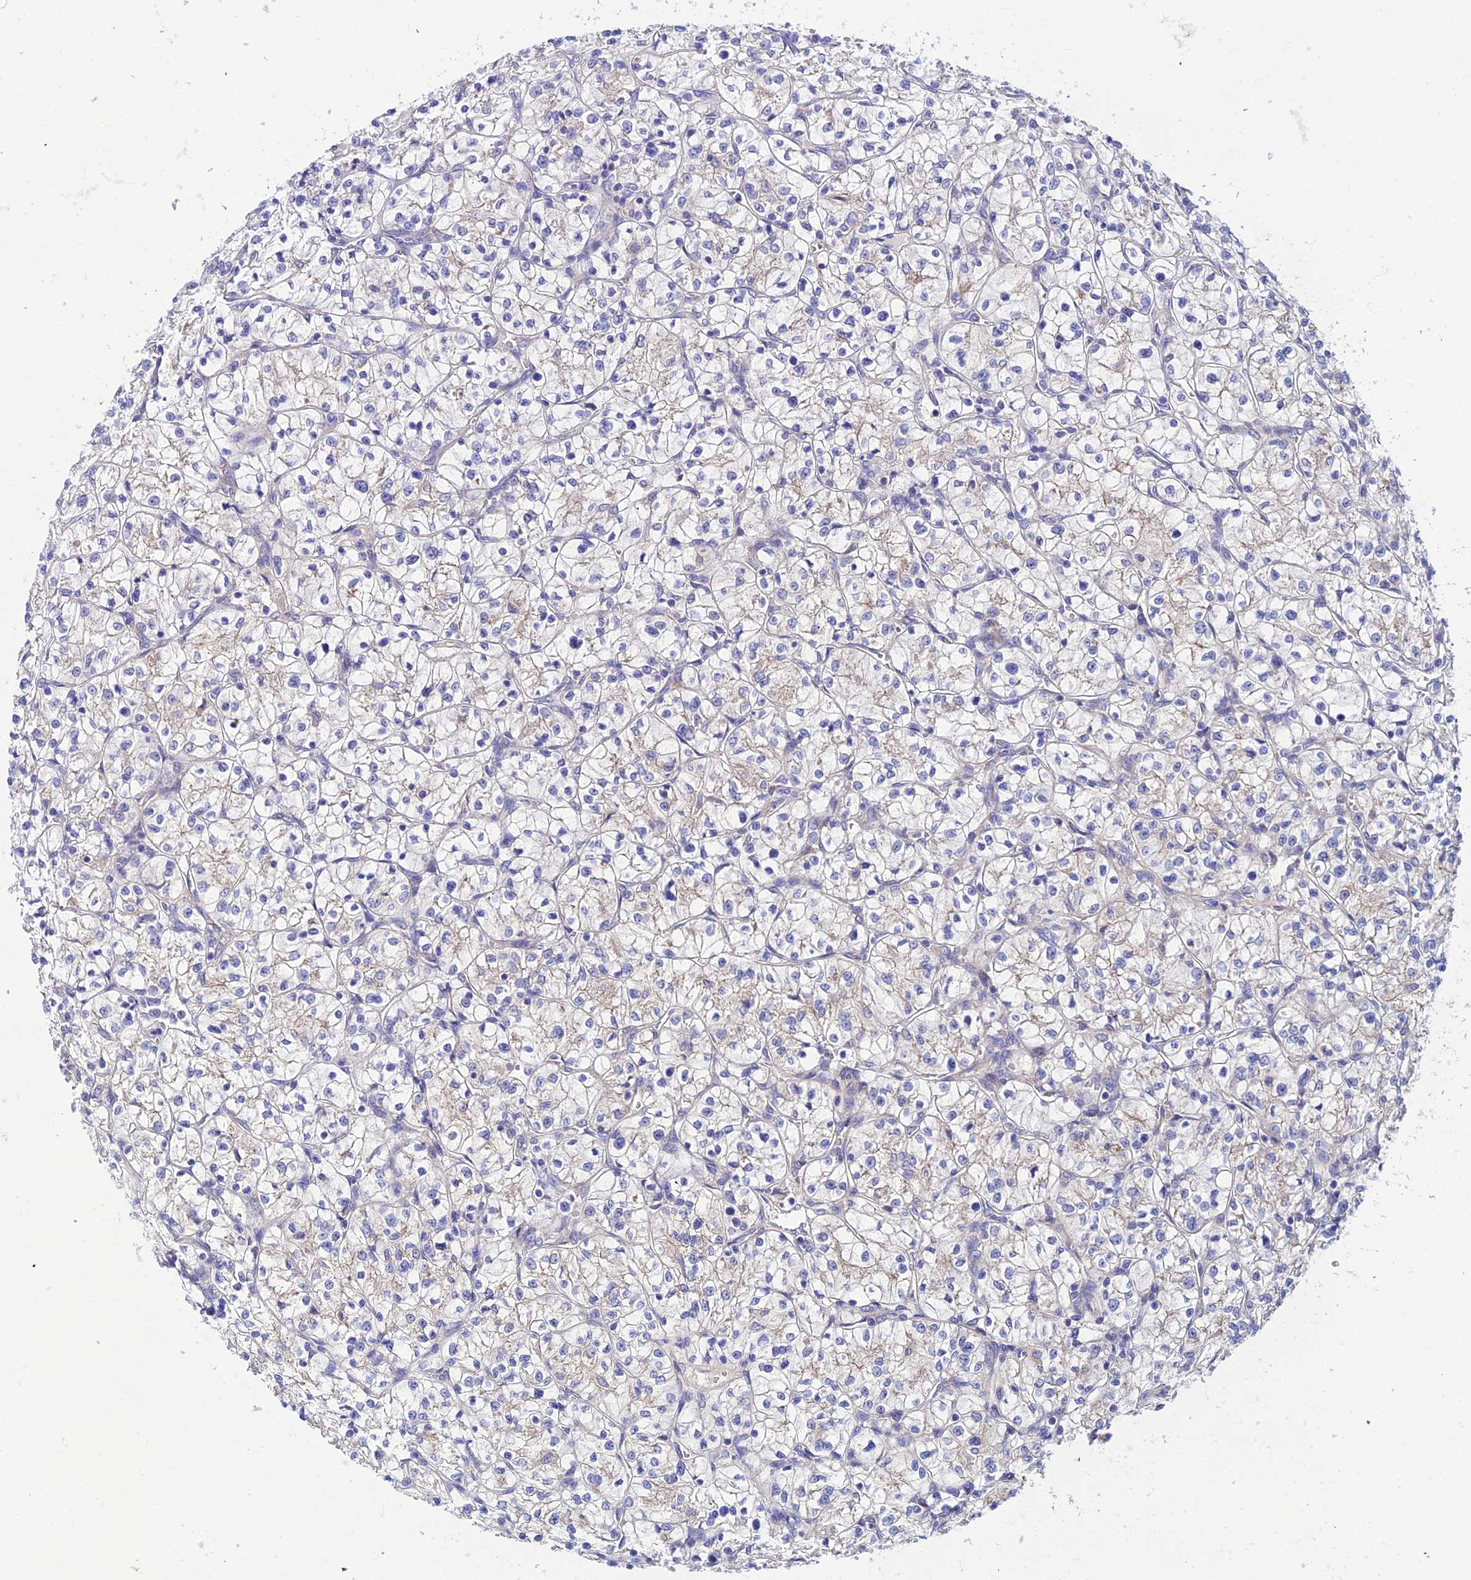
{"staining": {"intensity": "negative", "quantity": "none", "location": "none"}, "tissue": "renal cancer", "cell_type": "Tumor cells", "image_type": "cancer", "snomed": [{"axis": "morphology", "description": "Adenocarcinoma, NOS"}, {"axis": "topography", "description": "Kidney"}], "caption": "This is an immunohistochemistry (IHC) photomicrograph of human renal cancer. There is no positivity in tumor cells.", "gene": "LACTB2", "patient": {"sex": "female", "age": 64}}